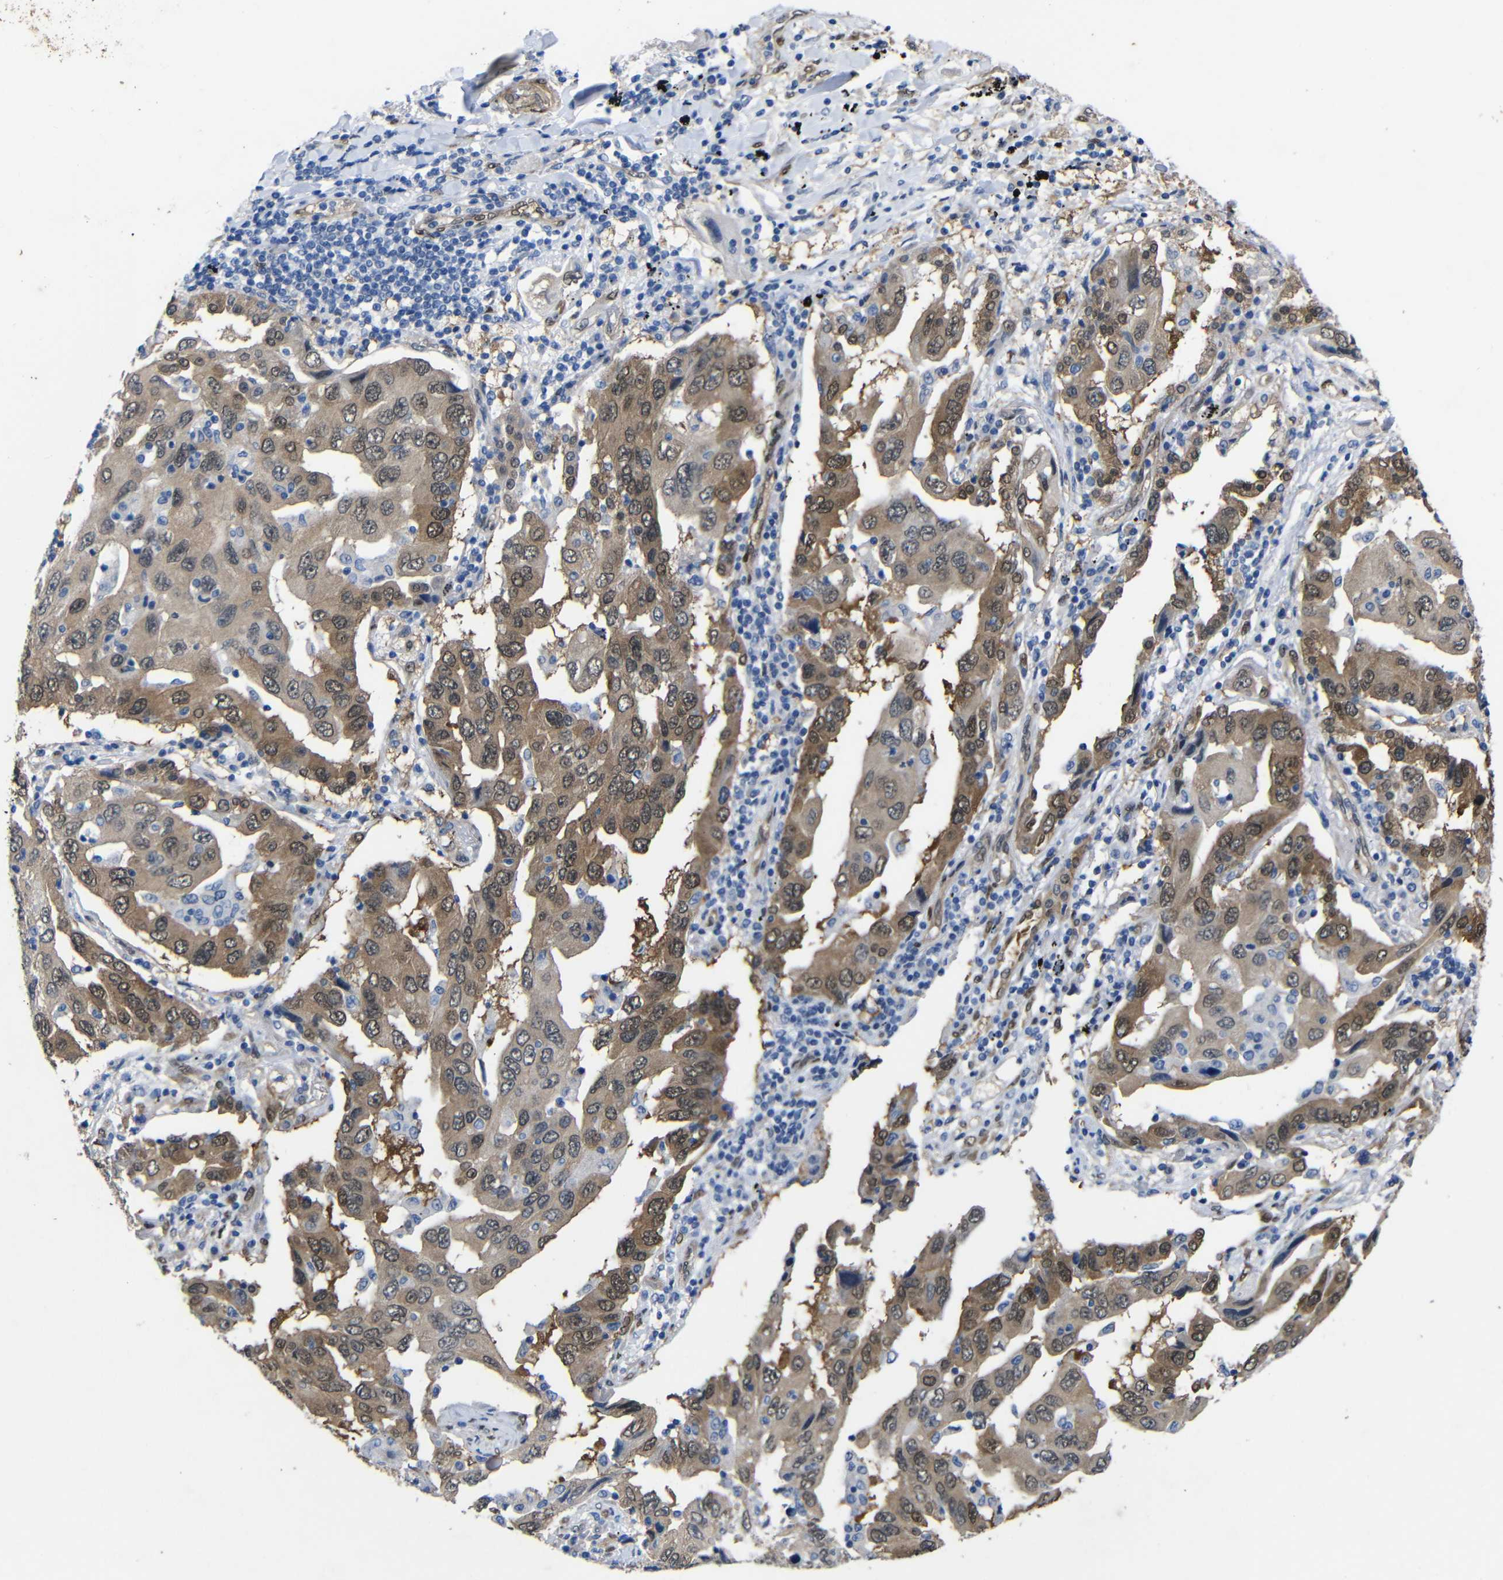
{"staining": {"intensity": "moderate", "quantity": ">75%", "location": "cytoplasmic/membranous,nuclear"}, "tissue": "lung cancer", "cell_type": "Tumor cells", "image_type": "cancer", "snomed": [{"axis": "morphology", "description": "Adenocarcinoma, NOS"}, {"axis": "topography", "description": "Lung"}], "caption": "A high-resolution photomicrograph shows immunohistochemistry staining of adenocarcinoma (lung), which demonstrates moderate cytoplasmic/membranous and nuclear staining in approximately >75% of tumor cells.", "gene": "YAP1", "patient": {"sex": "female", "age": 65}}